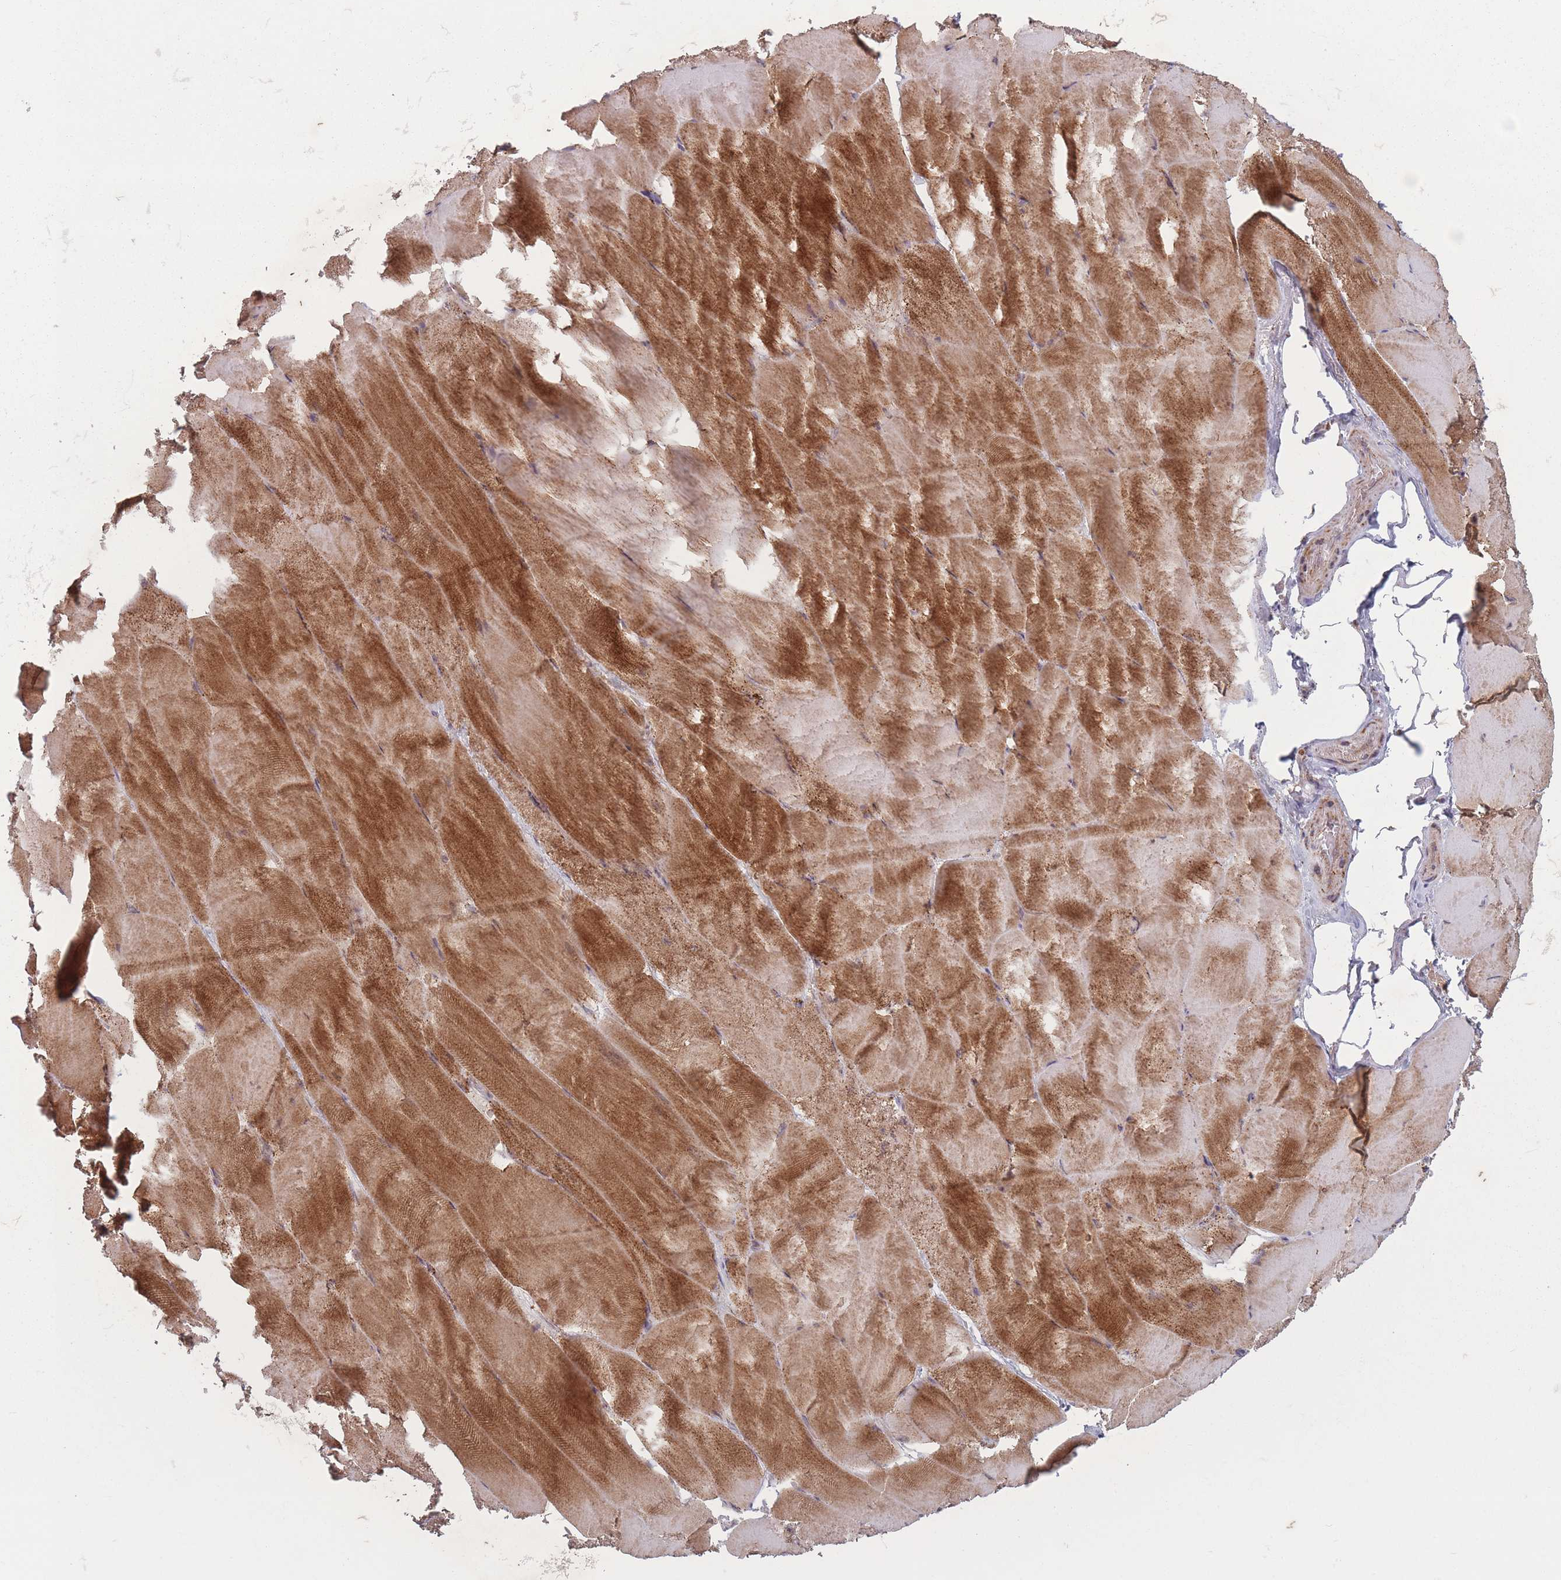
{"staining": {"intensity": "strong", "quantity": "25%-75%", "location": "cytoplasmic/membranous"}, "tissue": "skeletal muscle", "cell_type": "Myocytes", "image_type": "normal", "snomed": [{"axis": "morphology", "description": "Normal tissue, NOS"}, {"axis": "topography", "description": "Skeletal muscle"}], "caption": "About 25%-75% of myocytes in unremarkable skeletal muscle reveal strong cytoplasmic/membranous protein positivity as visualized by brown immunohistochemical staining.", "gene": "OR10Q1", "patient": {"sex": "female", "age": 64}}